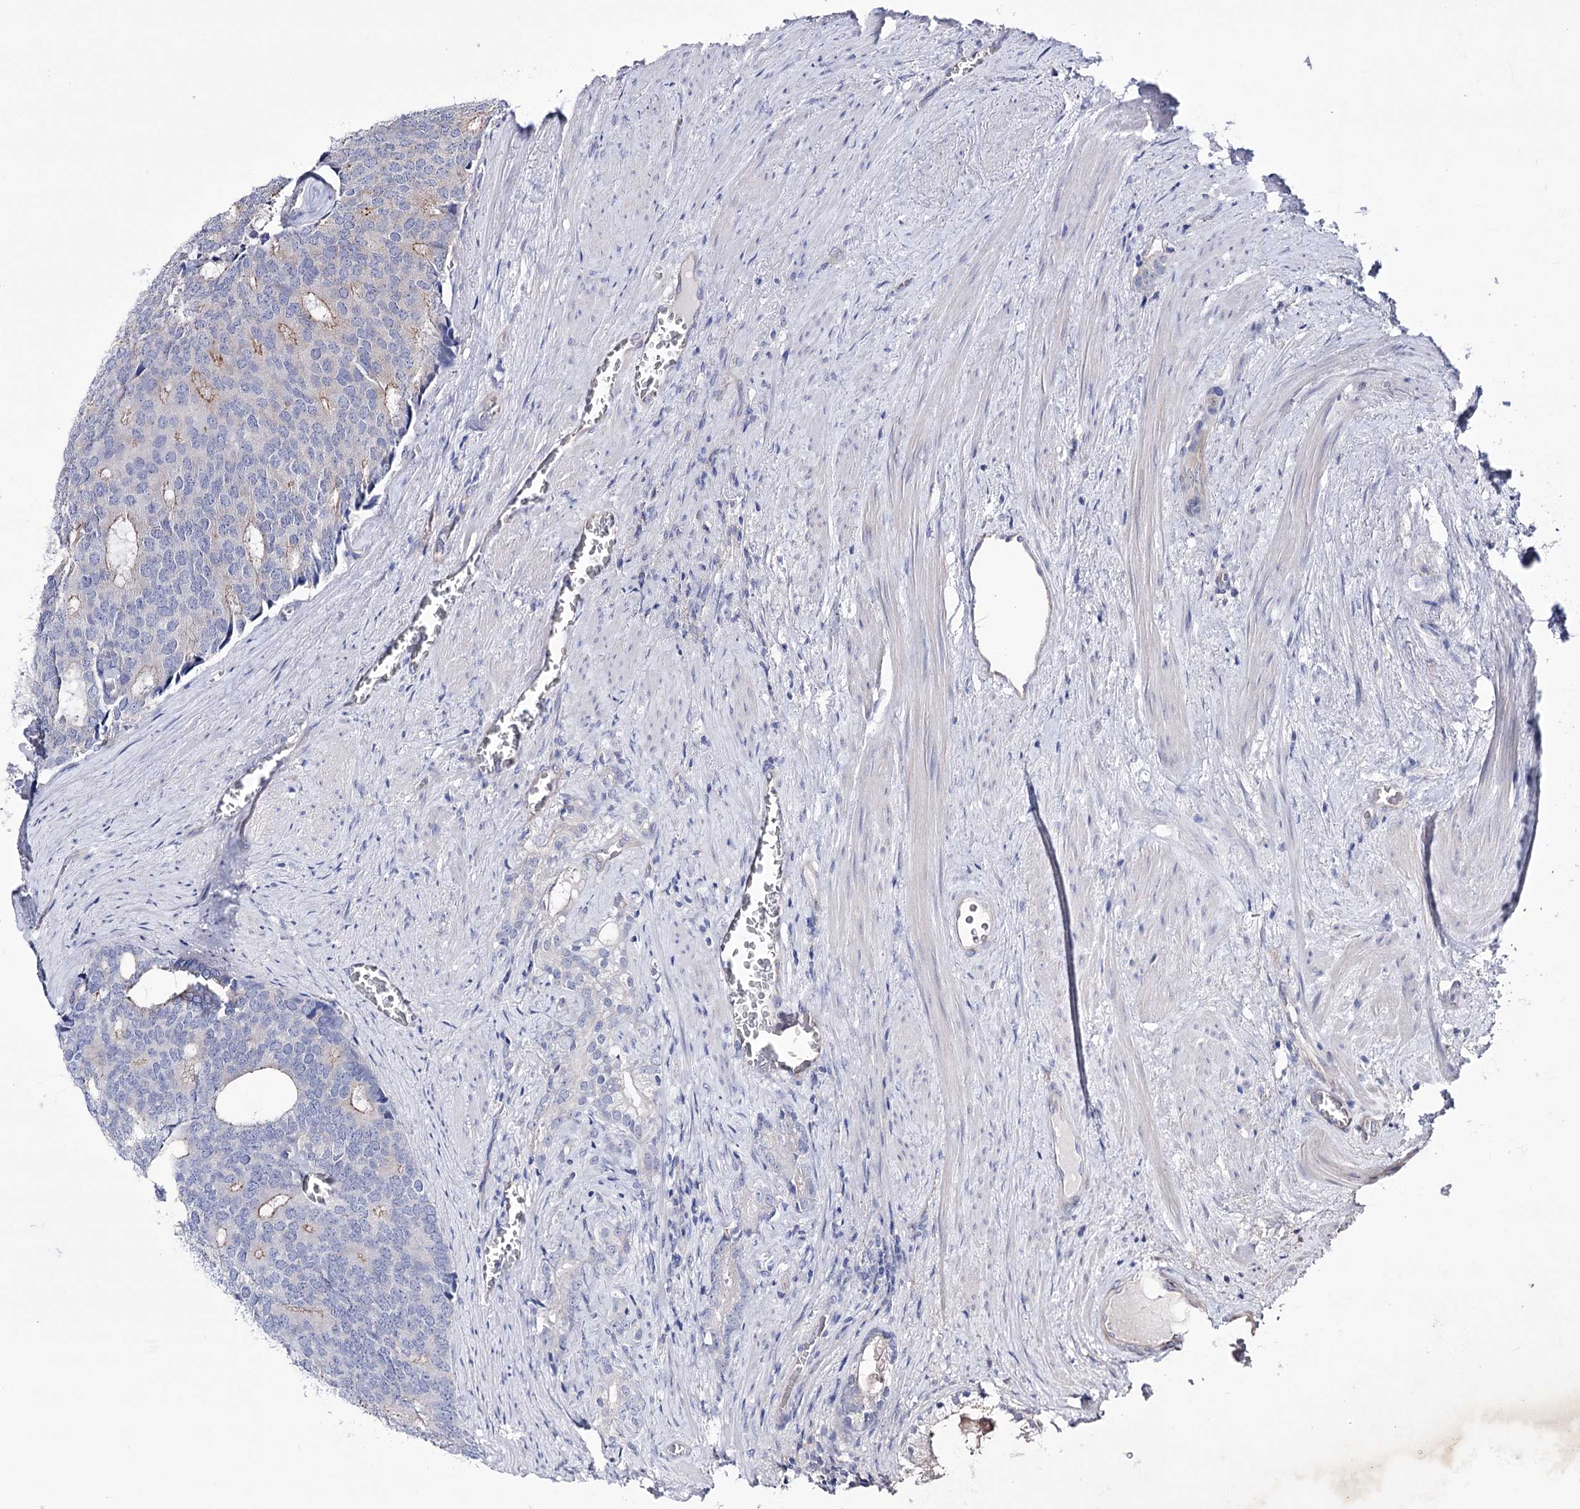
{"staining": {"intensity": "weak", "quantity": "<25%", "location": "cytoplasmic/membranous"}, "tissue": "prostate cancer", "cell_type": "Tumor cells", "image_type": "cancer", "snomed": [{"axis": "morphology", "description": "Adenocarcinoma, Low grade"}, {"axis": "topography", "description": "Prostate"}], "caption": "Histopathology image shows no protein expression in tumor cells of prostate cancer tissue.", "gene": "LRRC34", "patient": {"sex": "male", "age": 71}}